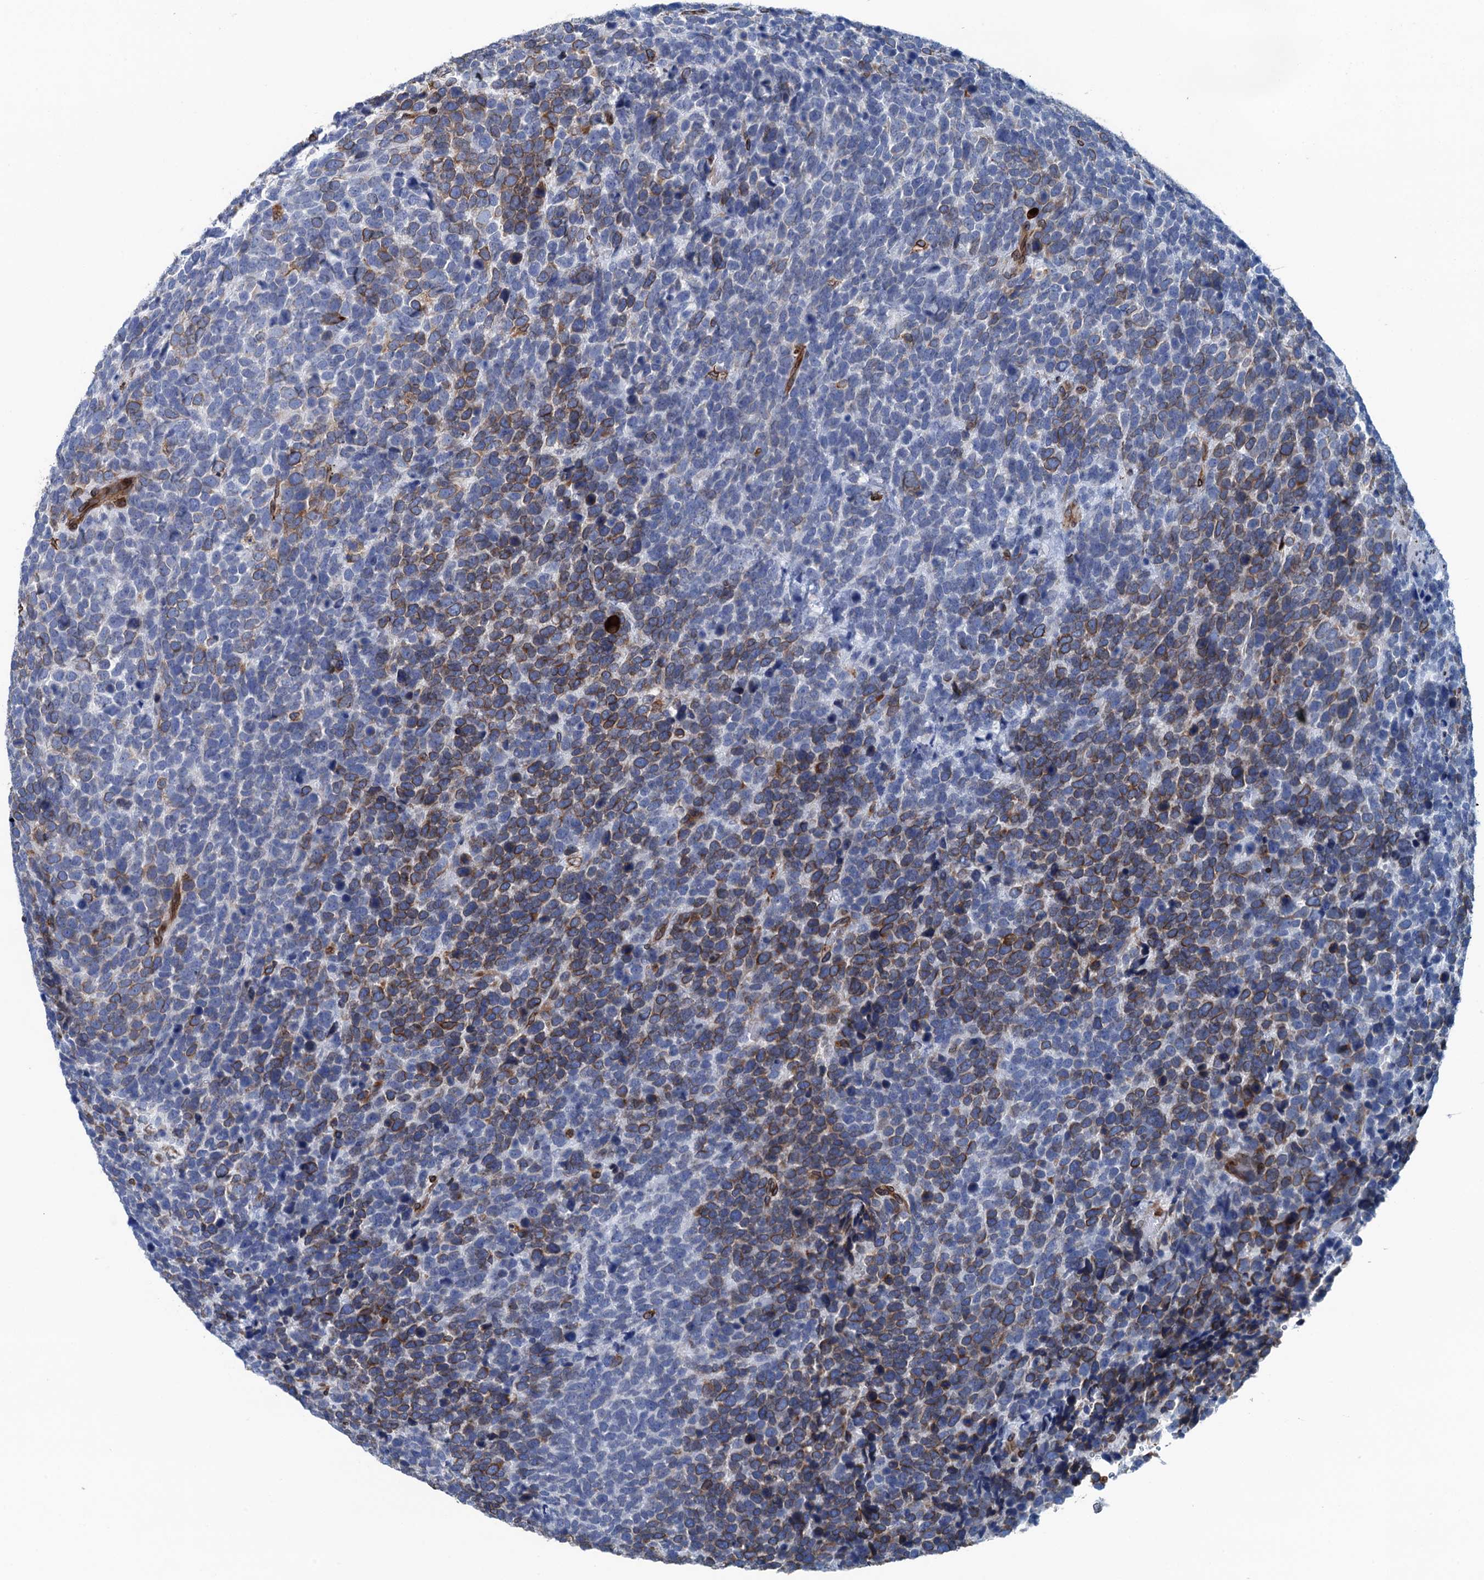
{"staining": {"intensity": "moderate", "quantity": "<25%", "location": "cytoplasmic/membranous"}, "tissue": "urothelial cancer", "cell_type": "Tumor cells", "image_type": "cancer", "snomed": [{"axis": "morphology", "description": "Urothelial carcinoma, High grade"}, {"axis": "topography", "description": "Urinary bladder"}], "caption": "This is a micrograph of IHC staining of urothelial cancer, which shows moderate positivity in the cytoplasmic/membranous of tumor cells.", "gene": "TMEM205", "patient": {"sex": "female", "age": 82}}